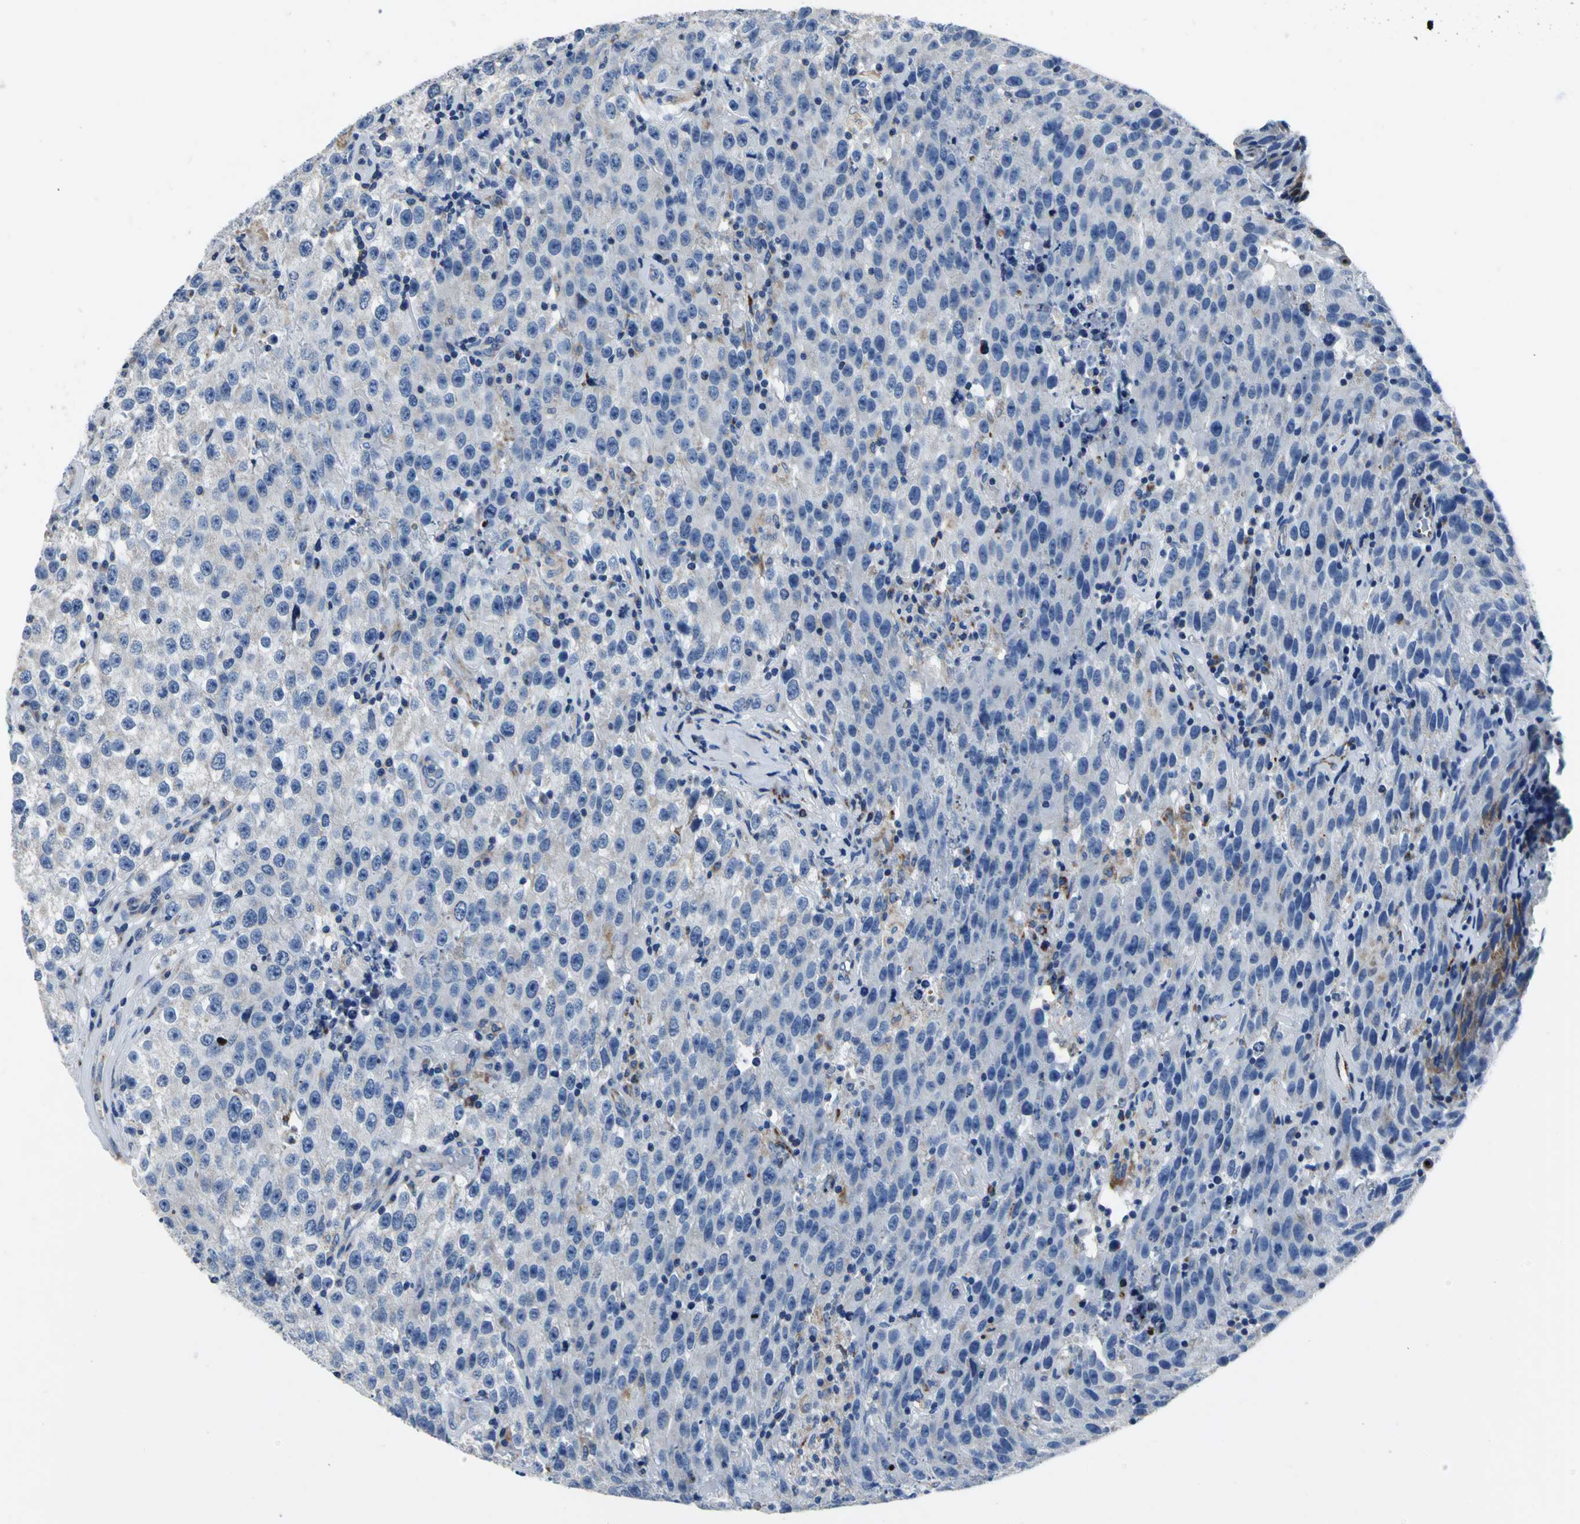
{"staining": {"intensity": "negative", "quantity": "none", "location": "none"}, "tissue": "testis cancer", "cell_type": "Tumor cells", "image_type": "cancer", "snomed": [{"axis": "morphology", "description": "Seminoma, NOS"}, {"axis": "topography", "description": "Testis"}], "caption": "Tumor cells show no significant staining in testis seminoma.", "gene": "IFI6", "patient": {"sex": "male", "age": 52}}